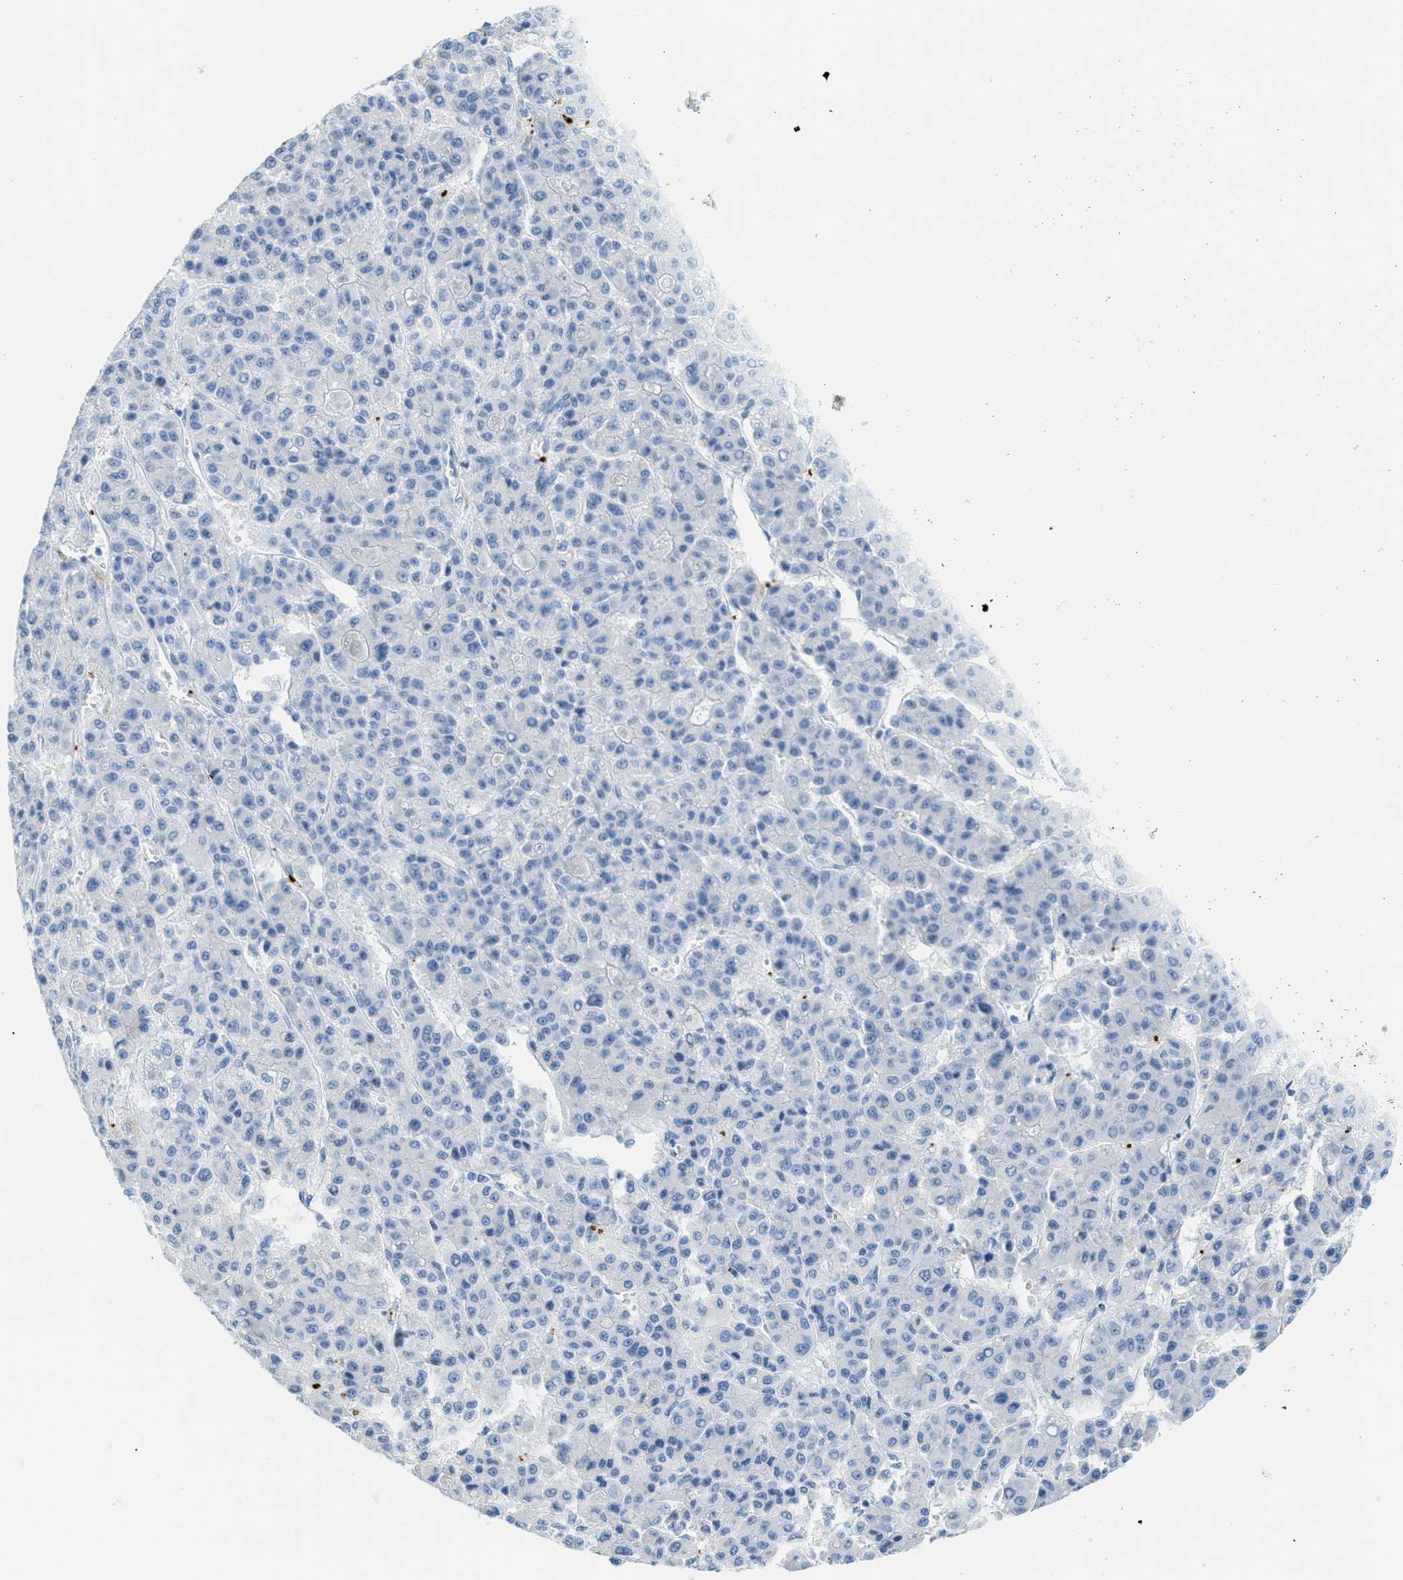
{"staining": {"intensity": "negative", "quantity": "none", "location": "none"}, "tissue": "liver cancer", "cell_type": "Tumor cells", "image_type": "cancer", "snomed": [{"axis": "morphology", "description": "Carcinoma, Hepatocellular, NOS"}, {"axis": "topography", "description": "Liver"}], "caption": "The immunohistochemistry (IHC) micrograph has no significant expression in tumor cells of liver cancer tissue. Brightfield microscopy of IHC stained with DAB (3,3'-diaminobenzidine) (brown) and hematoxylin (blue), captured at high magnification.", "gene": "PPBP", "patient": {"sex": "male", "age": 70}}